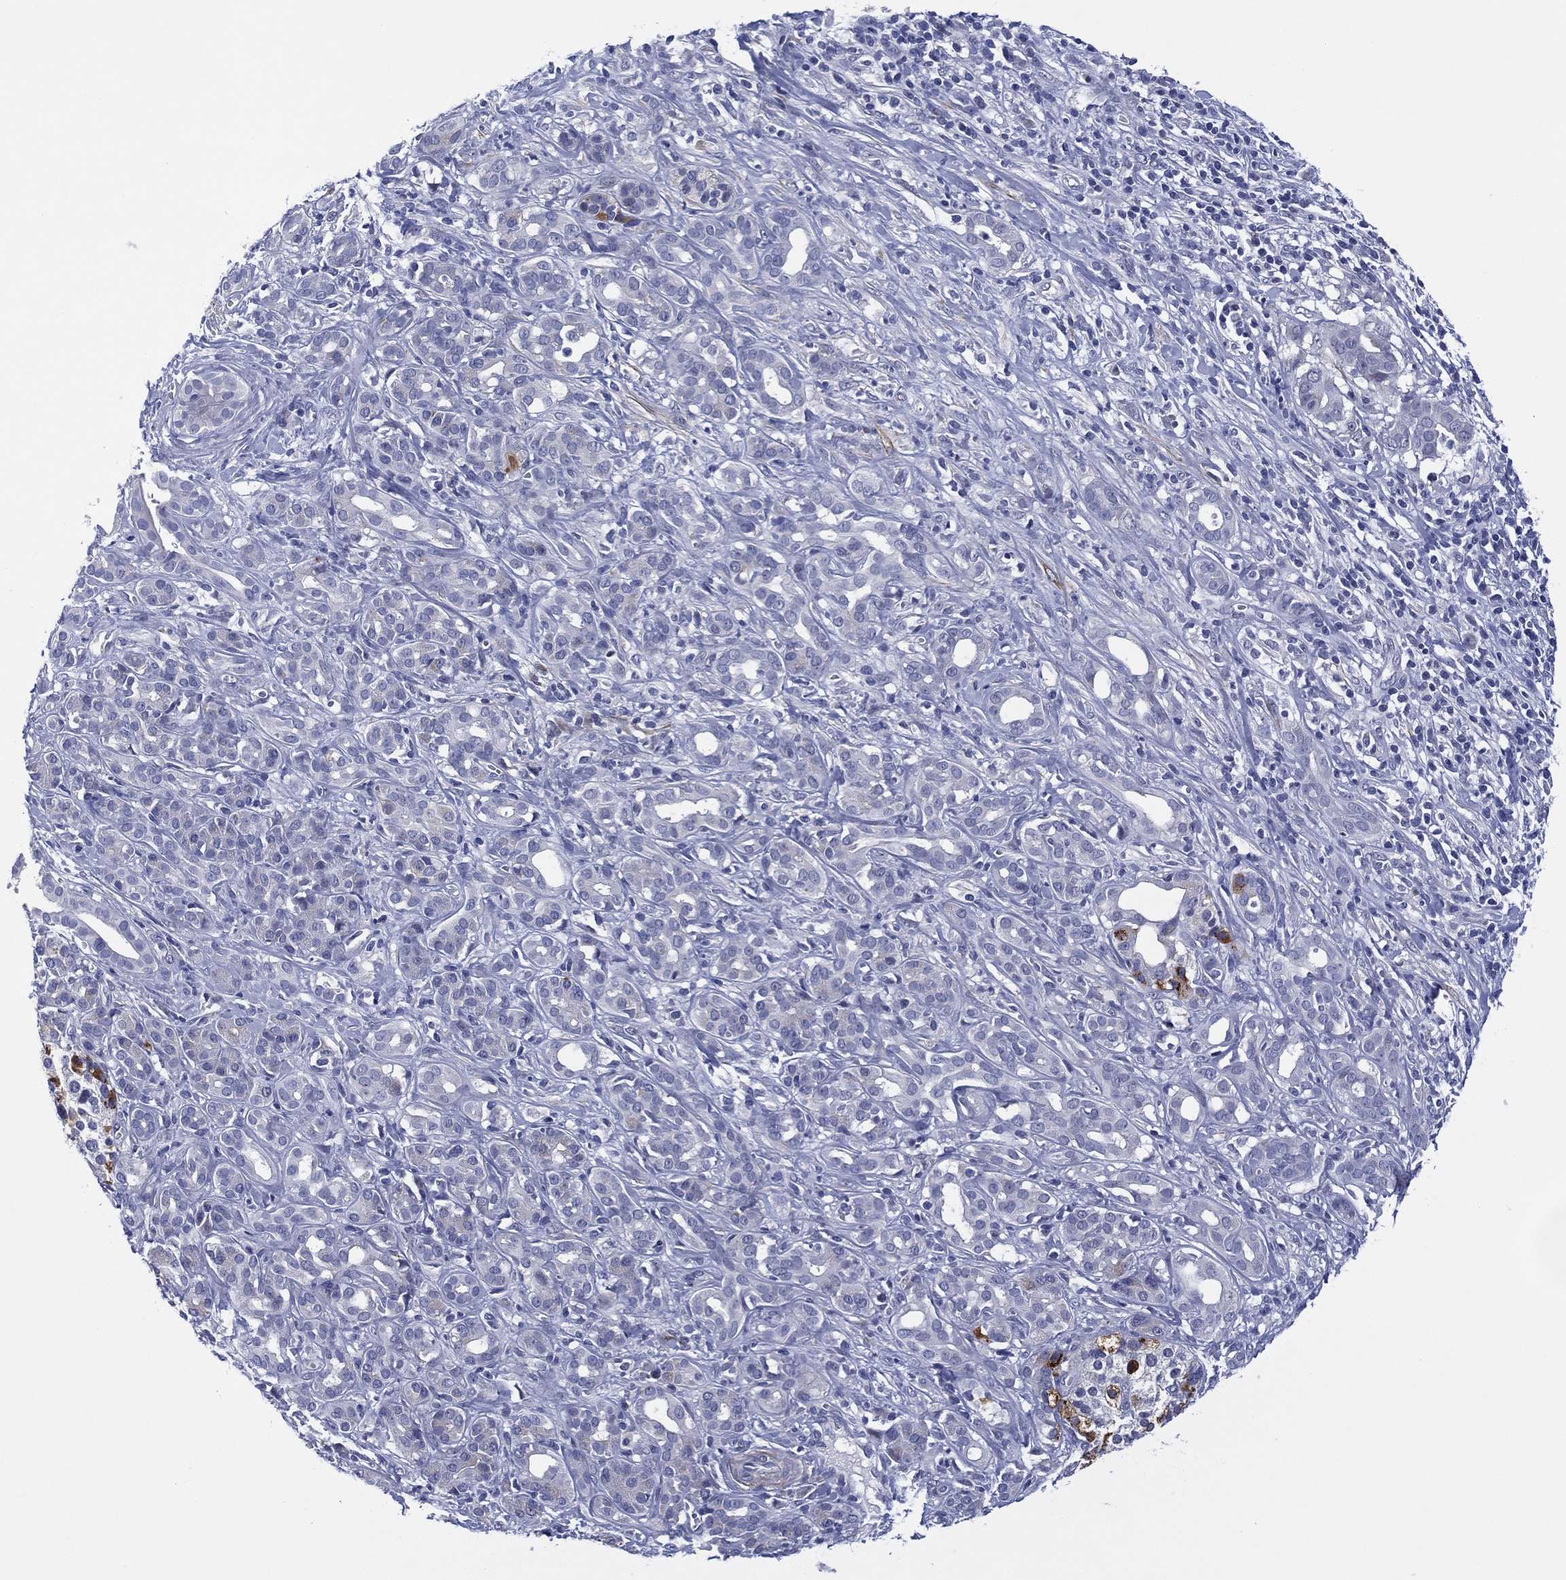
{"staining": {"intensity": "negative", "quantity": "none", "location": "none"}, "tissue": "pancreatic cancer", "cell_type": "Tumor cells", "image_type": "cancer", "snomed": [{"axis": "morphology", "description": "Adenocarcinoma, NOS"}, {"axis": "topography", "description": "Pancreas"}], "caption": "Tumor cells are negative for brown protein staining in adenocarcinoma (pancreatic). Brightfield microscopy of immunohistochemistry stained with DAB (3,3'-diaminobenzidine) (brown) and hematoxylin (blue), captured at high magnification.", "gene": "CLIP3", "patient": {"sex": "male", "age": 61}}